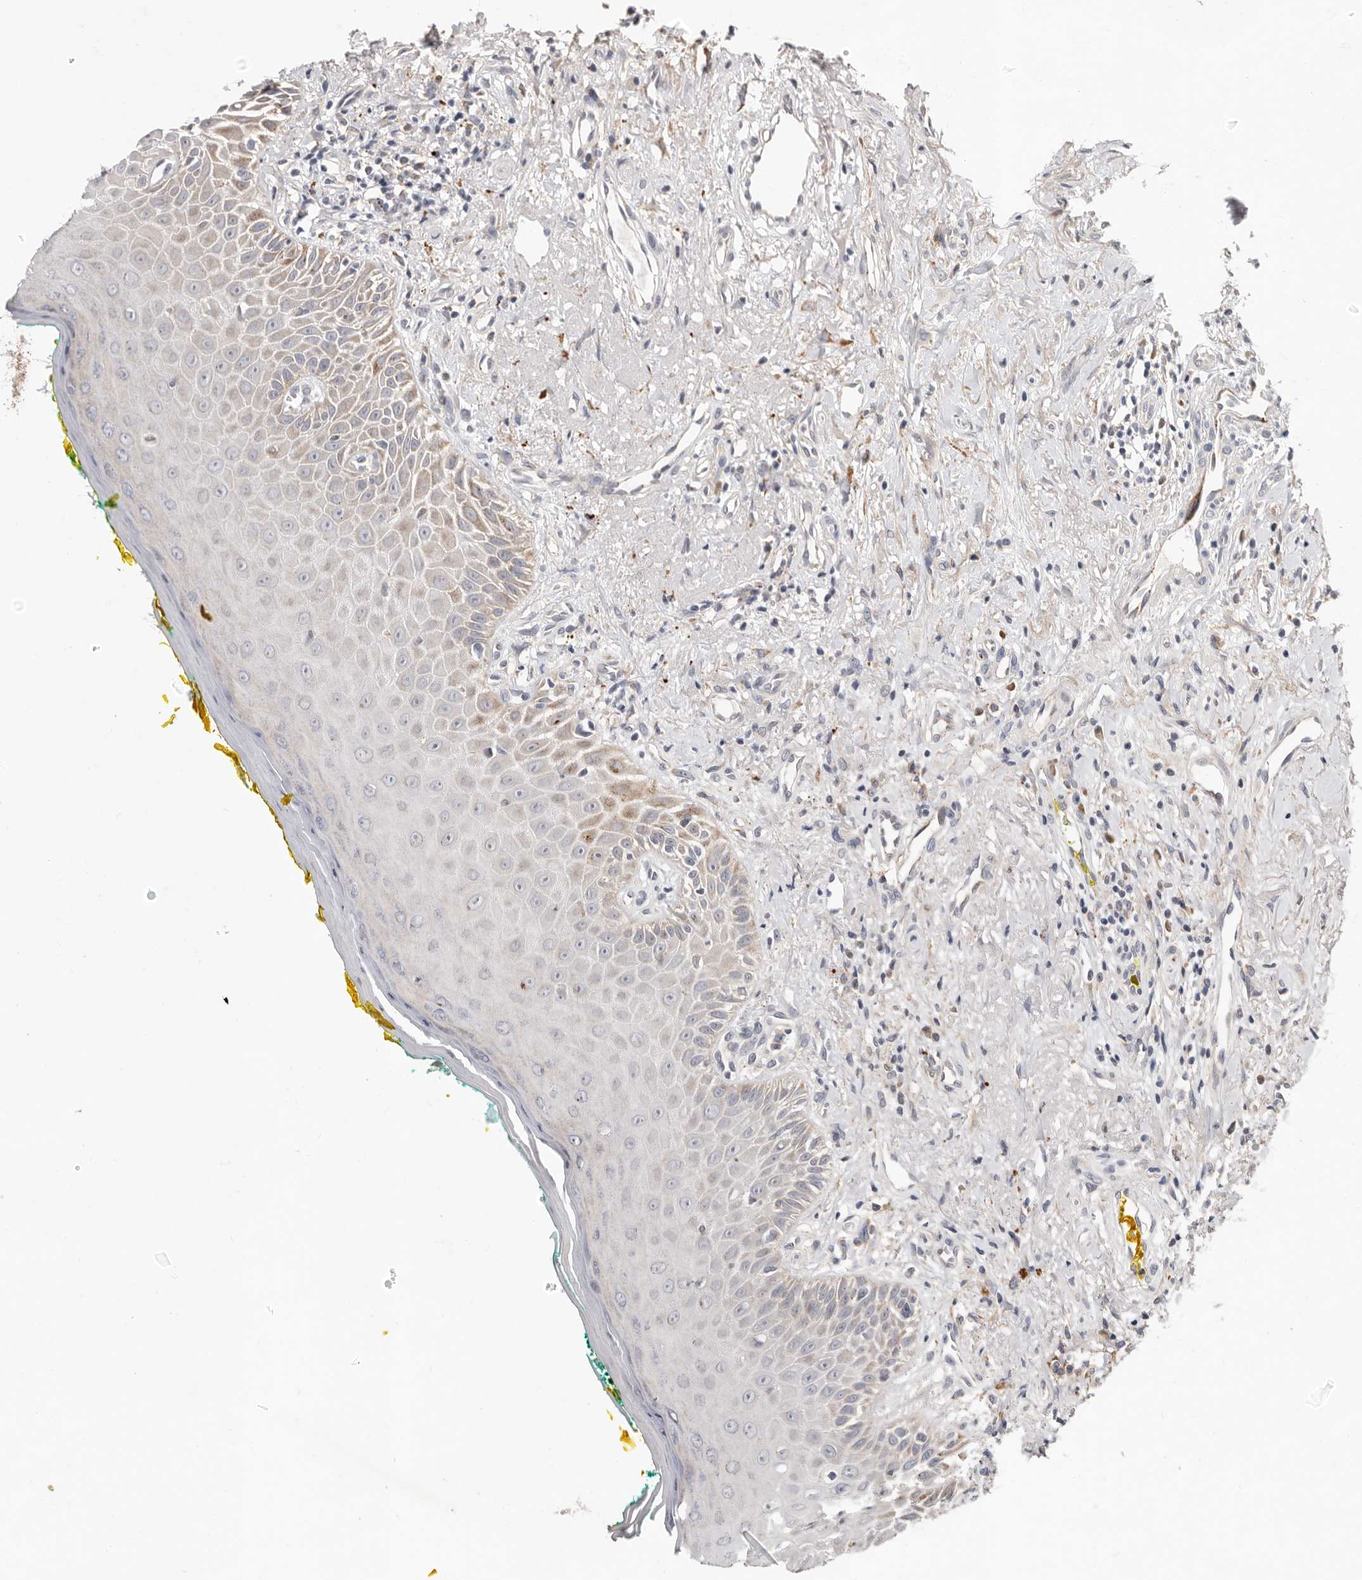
{"staining": {"intensity": "moderate", "quantity": "25%-75%", "location": "cytoplasmic/membranous"}, "tissue": "oral mucosa", "cell_type": "Squamous epithelial cells", "image_type": "normal", "snomed": [{"axis": "morphology", "description": "Normal tissue, NOS"}, {"axis": "topography", "description": "Oral tissue"}], "caption": "Protein expression analysis of benign human oral mucosa reveals moderate cytoplasmic/membranous expression in approximately 25%-75% of squamous epithelial cells. The protein of interest is shown in brown color, while the nuclei are stained blue.", "gene": "TOR3A", "patient": {"sex": "female", "age": 70}}